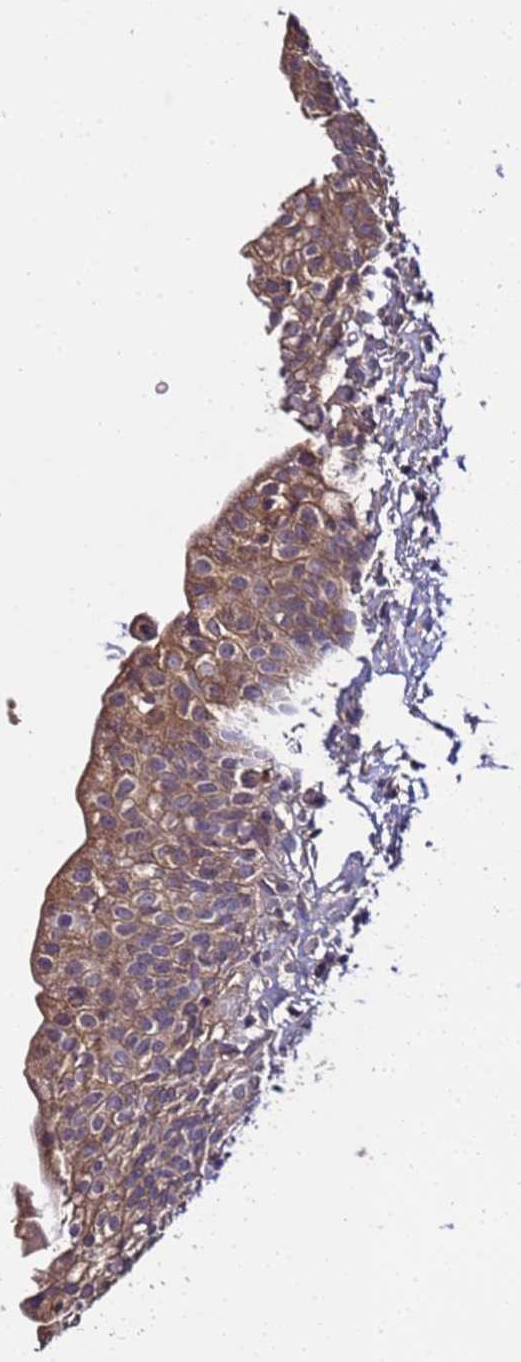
{"staining": {"intensity": "moderate", "quantity": ">75%", "location": "cytoplasmic/membranous"}, "tissue": "urinary bladder", "cell_type": "Urothelial cells", "image_type": "normal", "snomed": [{"axis": "morphology", "description": "Normal tissue, NOS"}, {"axis": "topography", "description": "Urinary bladder"}], "caption": "Urothelial cells display medium levels of moderate cytoplasmic/membranous expression in approximately >75% of cells in normal human urinary bladder.", "gene": "GSPT2", "patient": {"sex": "male", "age": 55}}